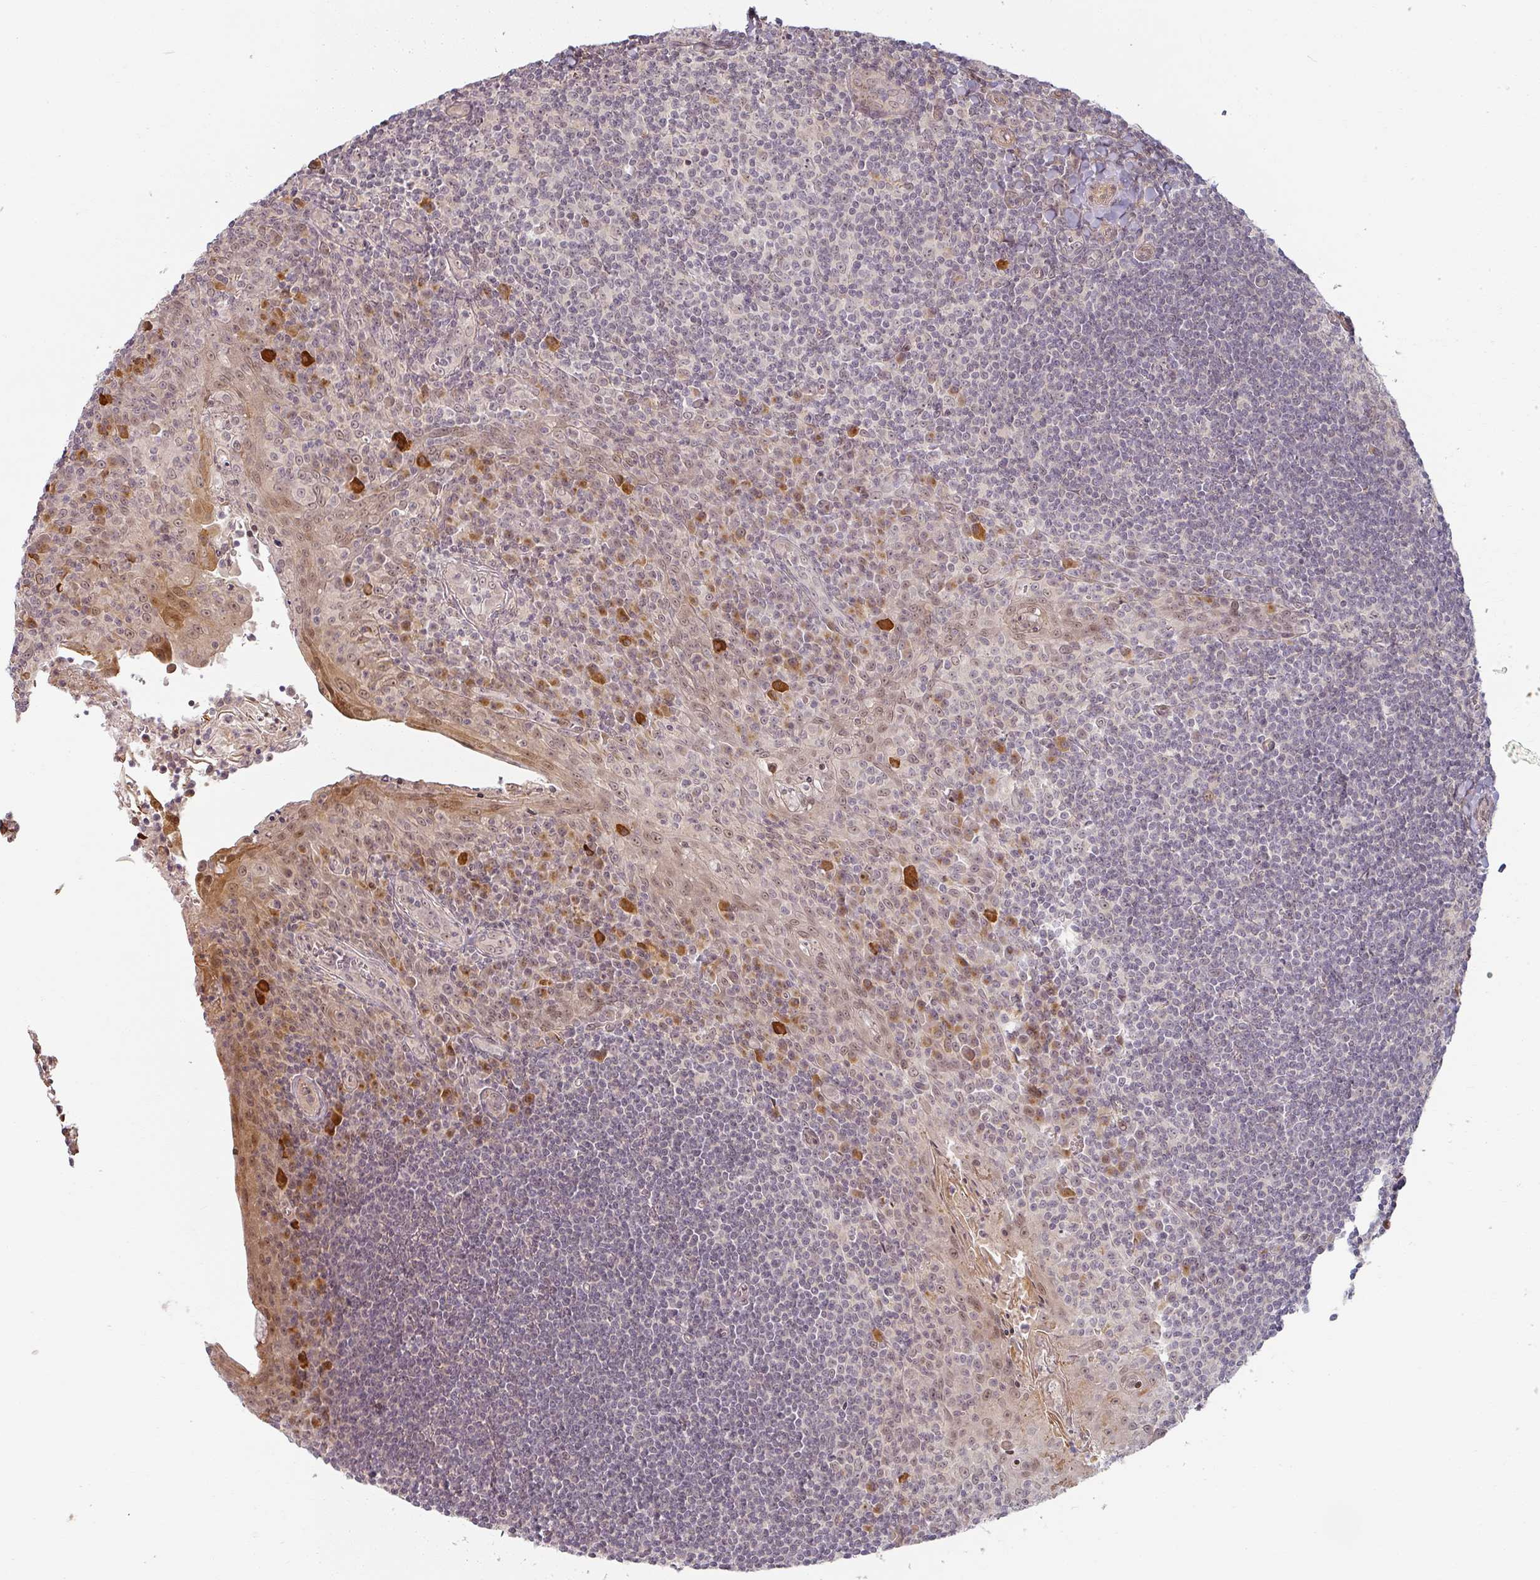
{"staining": {"intensity": "negative", "quantity": "none", "location": "none"}, "tissue": "tonsil", "cell_type": "Germinal center cells", "image_type": "normal", "snomed": [{"axis": "morphology", "description": "Normal tissue, NOS"}, {"axis": "topography", "description": "Tonsil"}], "caption": "Tonsil stained for a protein using immunohistochemistry (IHC) reveals no expression germinal center cells.", "gene": "MED19", "patient": {"sex": "male", "age": 27}}